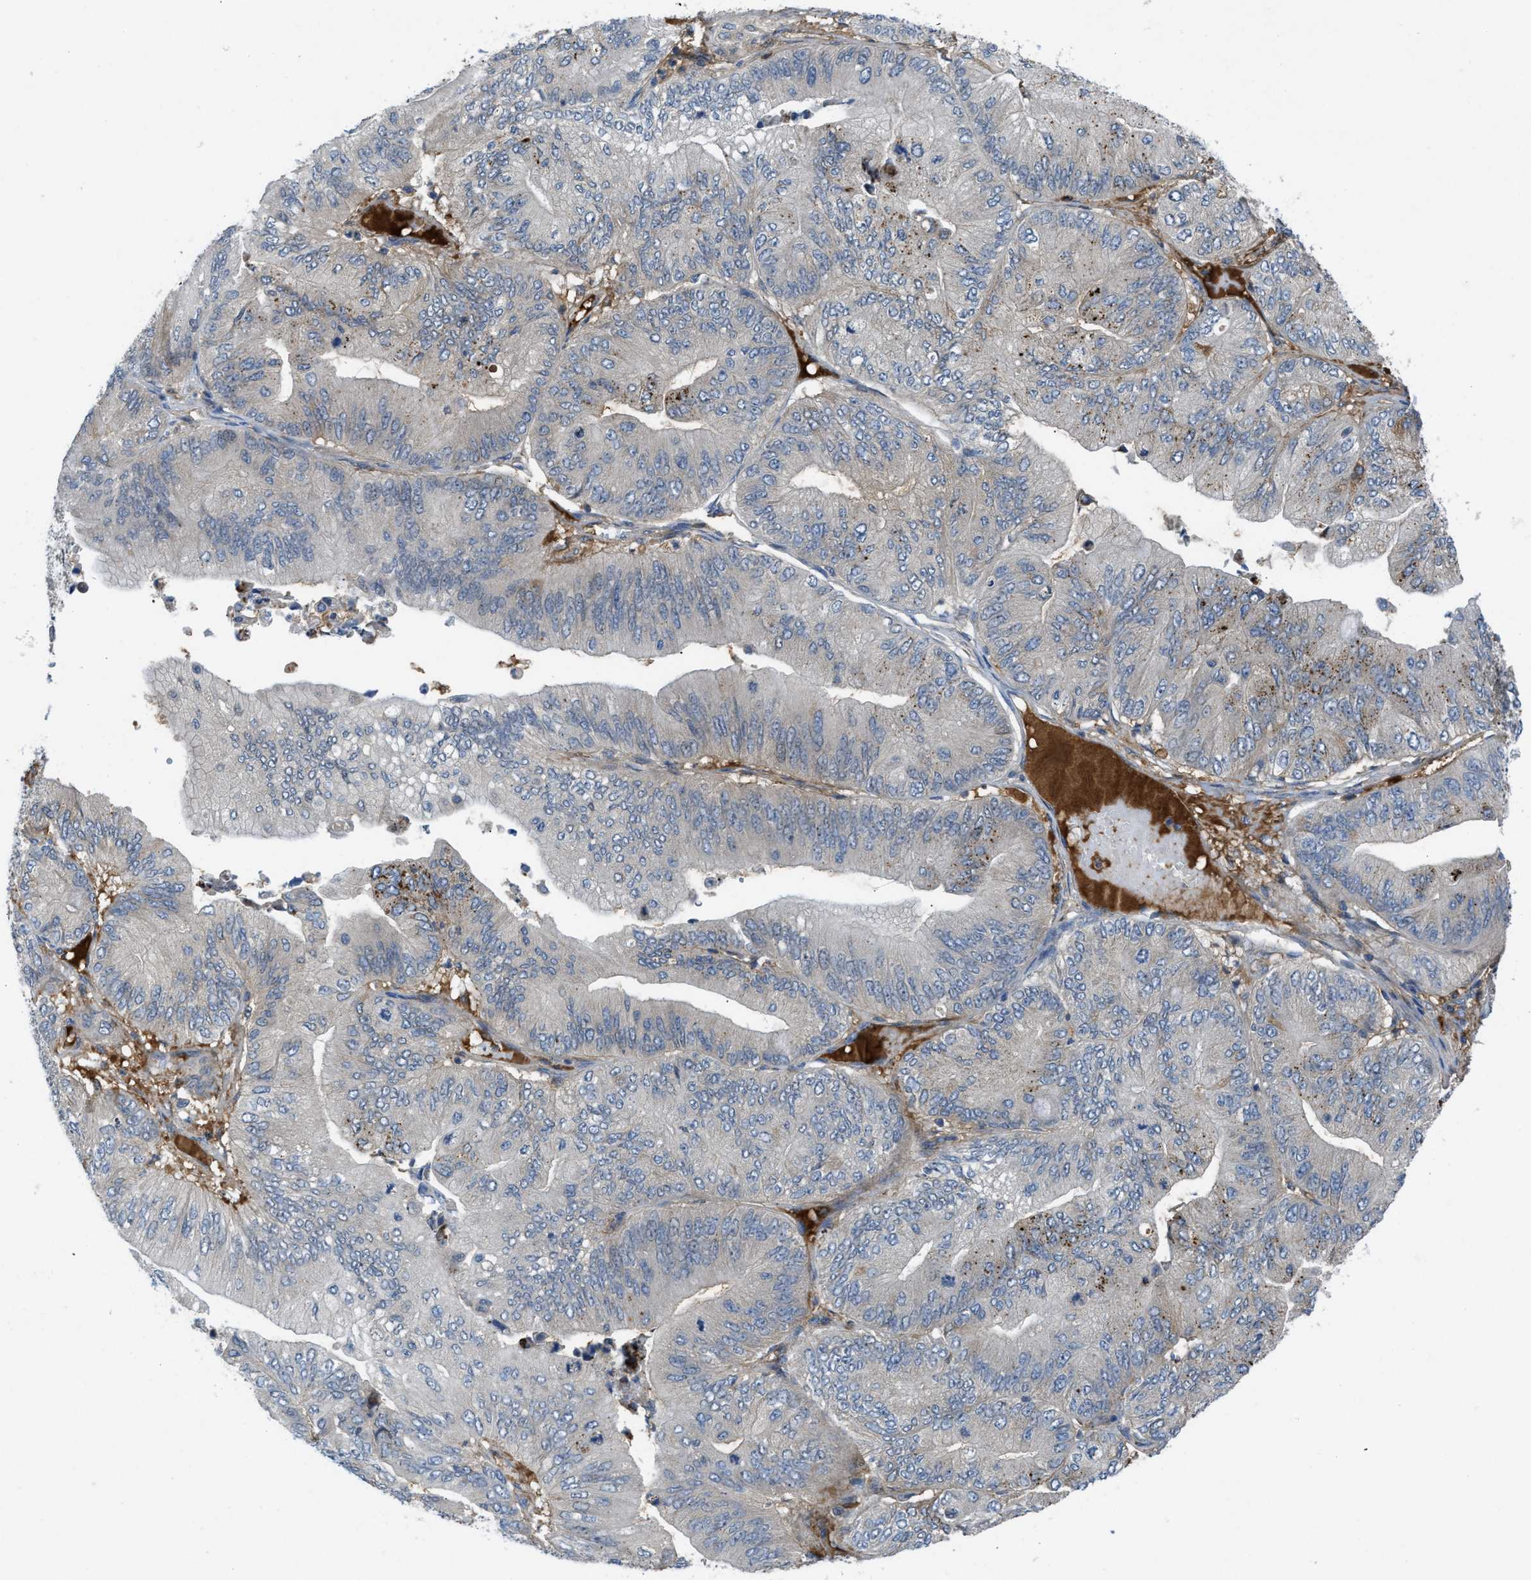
{"staining": {"intensity": "negative", "quantity": "none", "location": "none"}, "tissue": "ovarian cancer", "cell_type": "Tumor cells", "image_type": "cancer", "snomed": [{"axis": "morphology", "description": "Cystadenocarcinoma, mucinous, NOS"}, {"axis": "topography", "description": "Ovary"}], "caption": "Histopathology image shows no significant protein positivity in tumor cells of ovarian cancer (mucinous cystadenocarcinoma).", "gene": "ZNF251", "patient": {"sex": "female", "age": 61}}